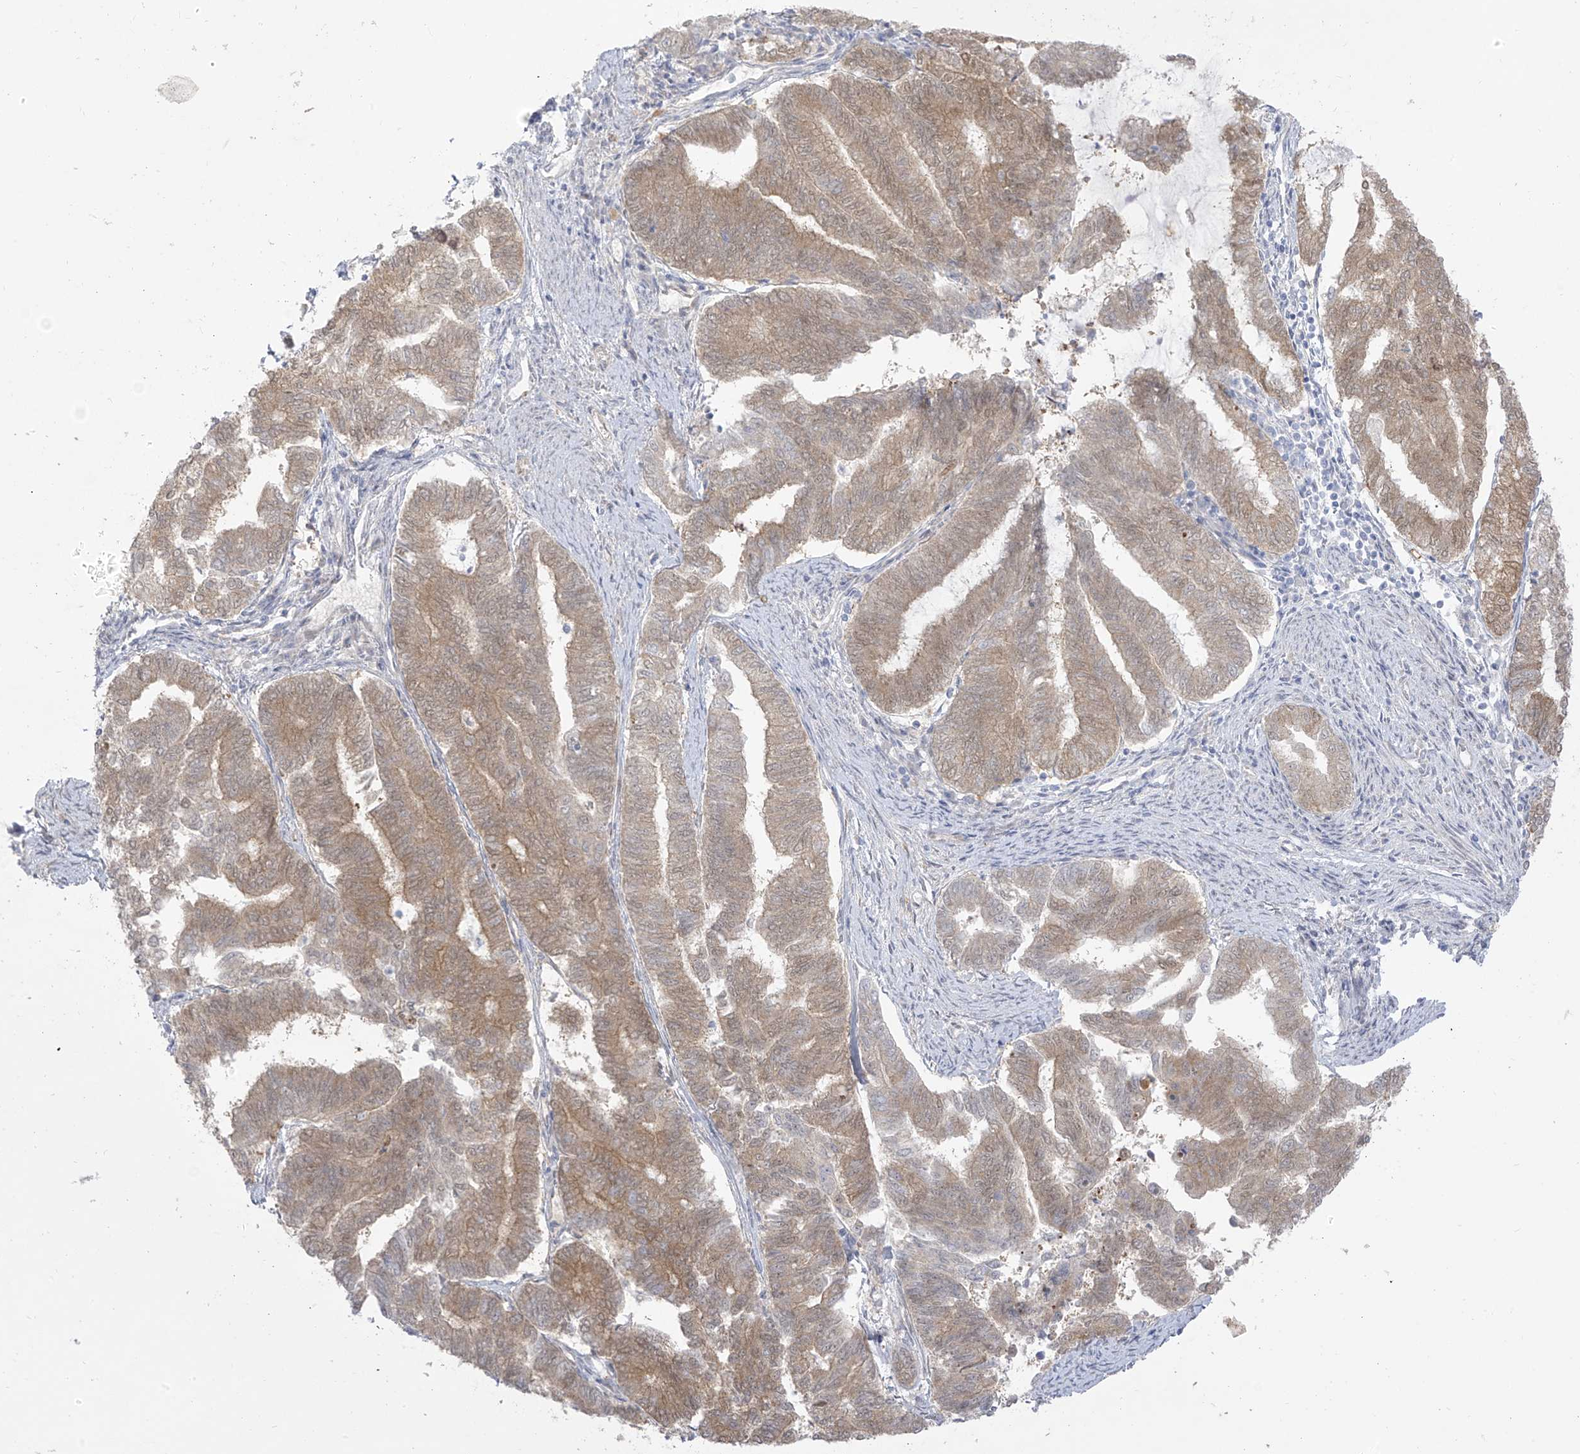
{"staining": {"intensity": "moderate", "quantity": ">75%", "location": "cytoplasmic/membranous"}, "tissue": "endometrial cancer", "cell_type": "Tumor cells", "image_type": "cancer", "snomed": [{"axis": "morphology", "description": "Adenocarcinoma, NOS"}, {"axis": "topography", "description": "Endometrium"}], "caption": "Endometrial cancer (adenocarcinoma) stained with a brown dye displays moderate cytoplasmic/membranous positive positivity in about >75% of tumor cells.", "gene": "EIPR1", "patient": {"sex": "female", "age": 79}}